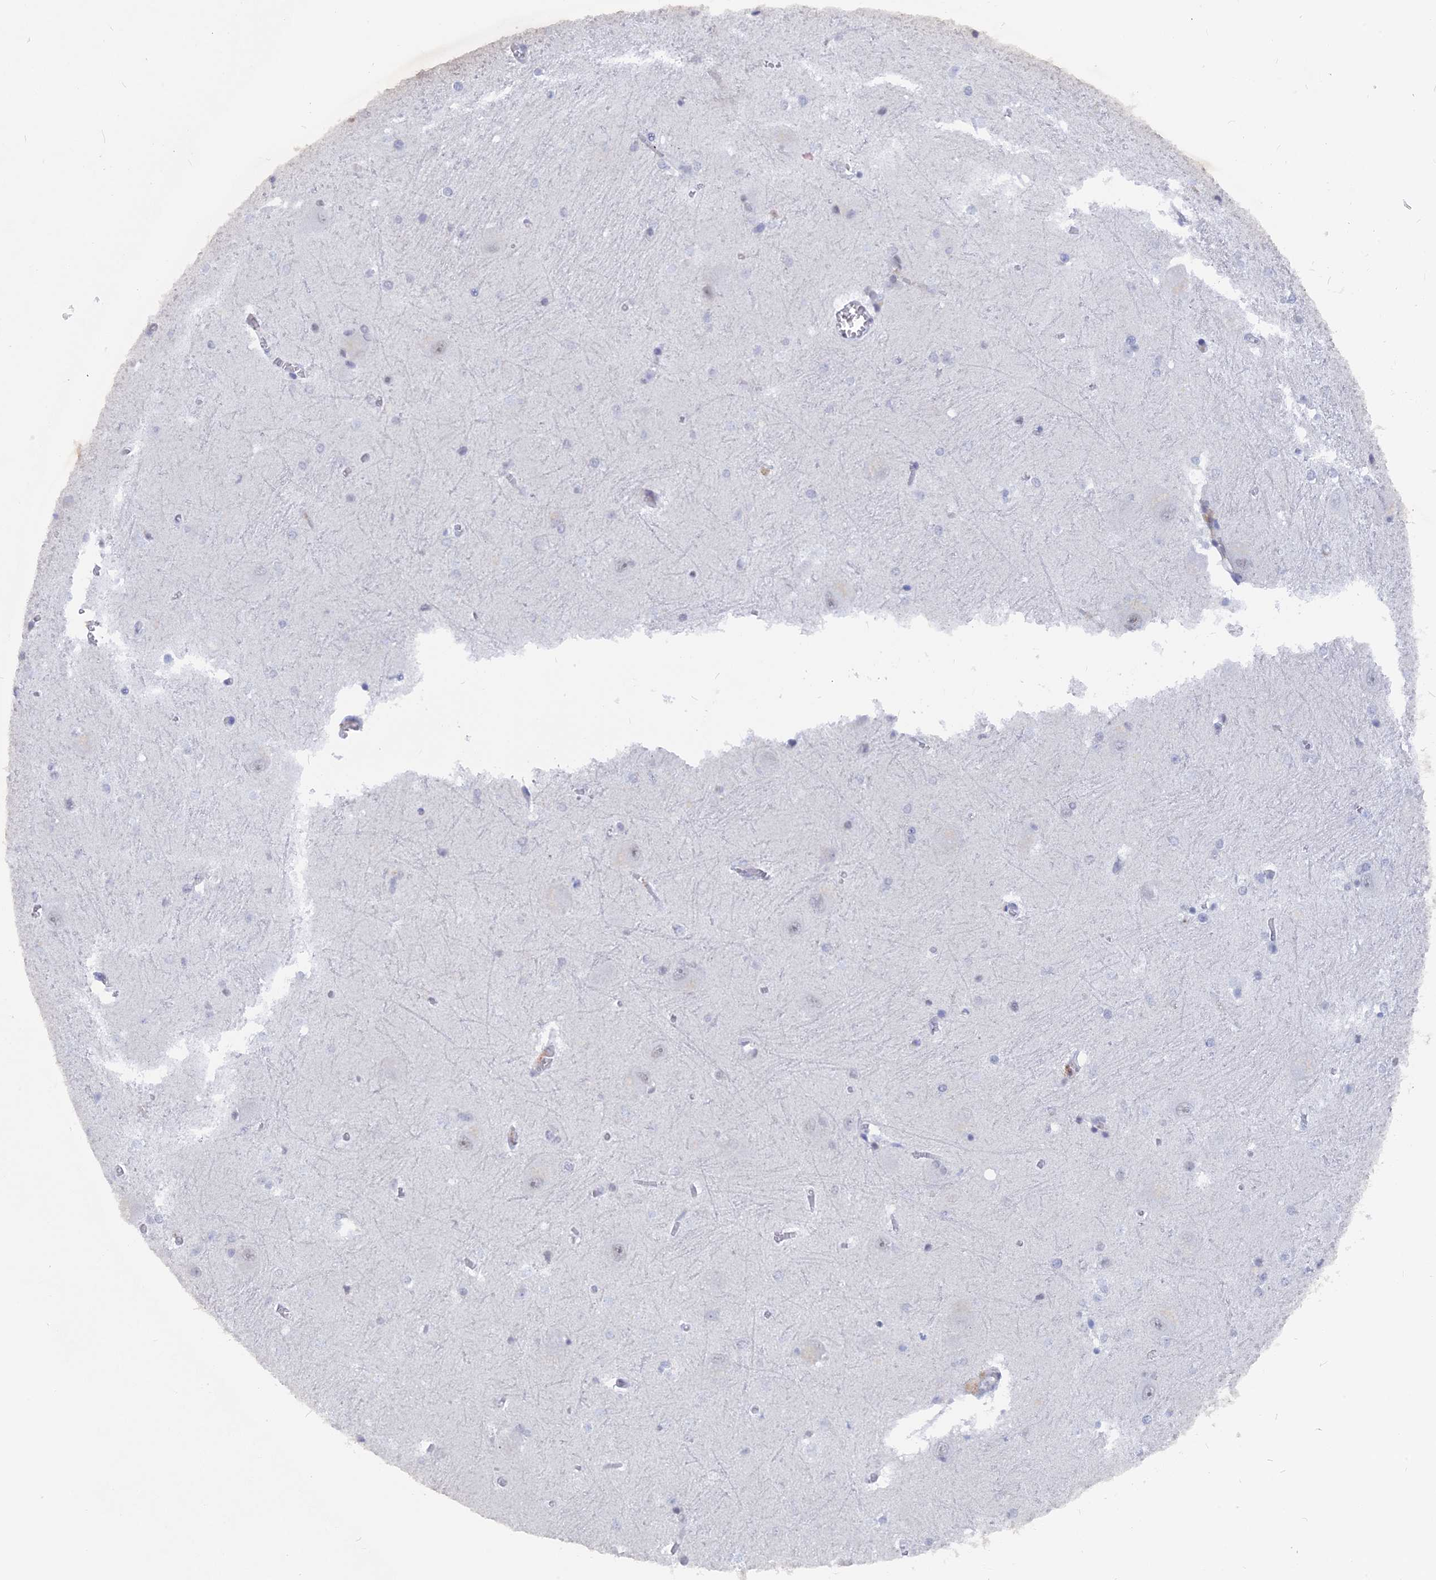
{"staining": {"intensity": "negative", "quantity": "none", "location": "none"}, "tissue": "caudate", "cell_type": "Glial cells", "image_type": "normal", "snomed": [{"axis": "morphology", "description": "Normal tissue, NOS"}, {"axis": "topography", "description": "Lateral ventricle wall"}], "caption": "High power microscopy photomicrograph of an IHC photomicrograph of benign caudate, revealing no significant staining in glial cells. The staining is performed using DAB brown chromogen with nuclei counter-stained in using hematoxylin.", "gene": "BRD2", "patient": {"sex": "male", "age": 37}}